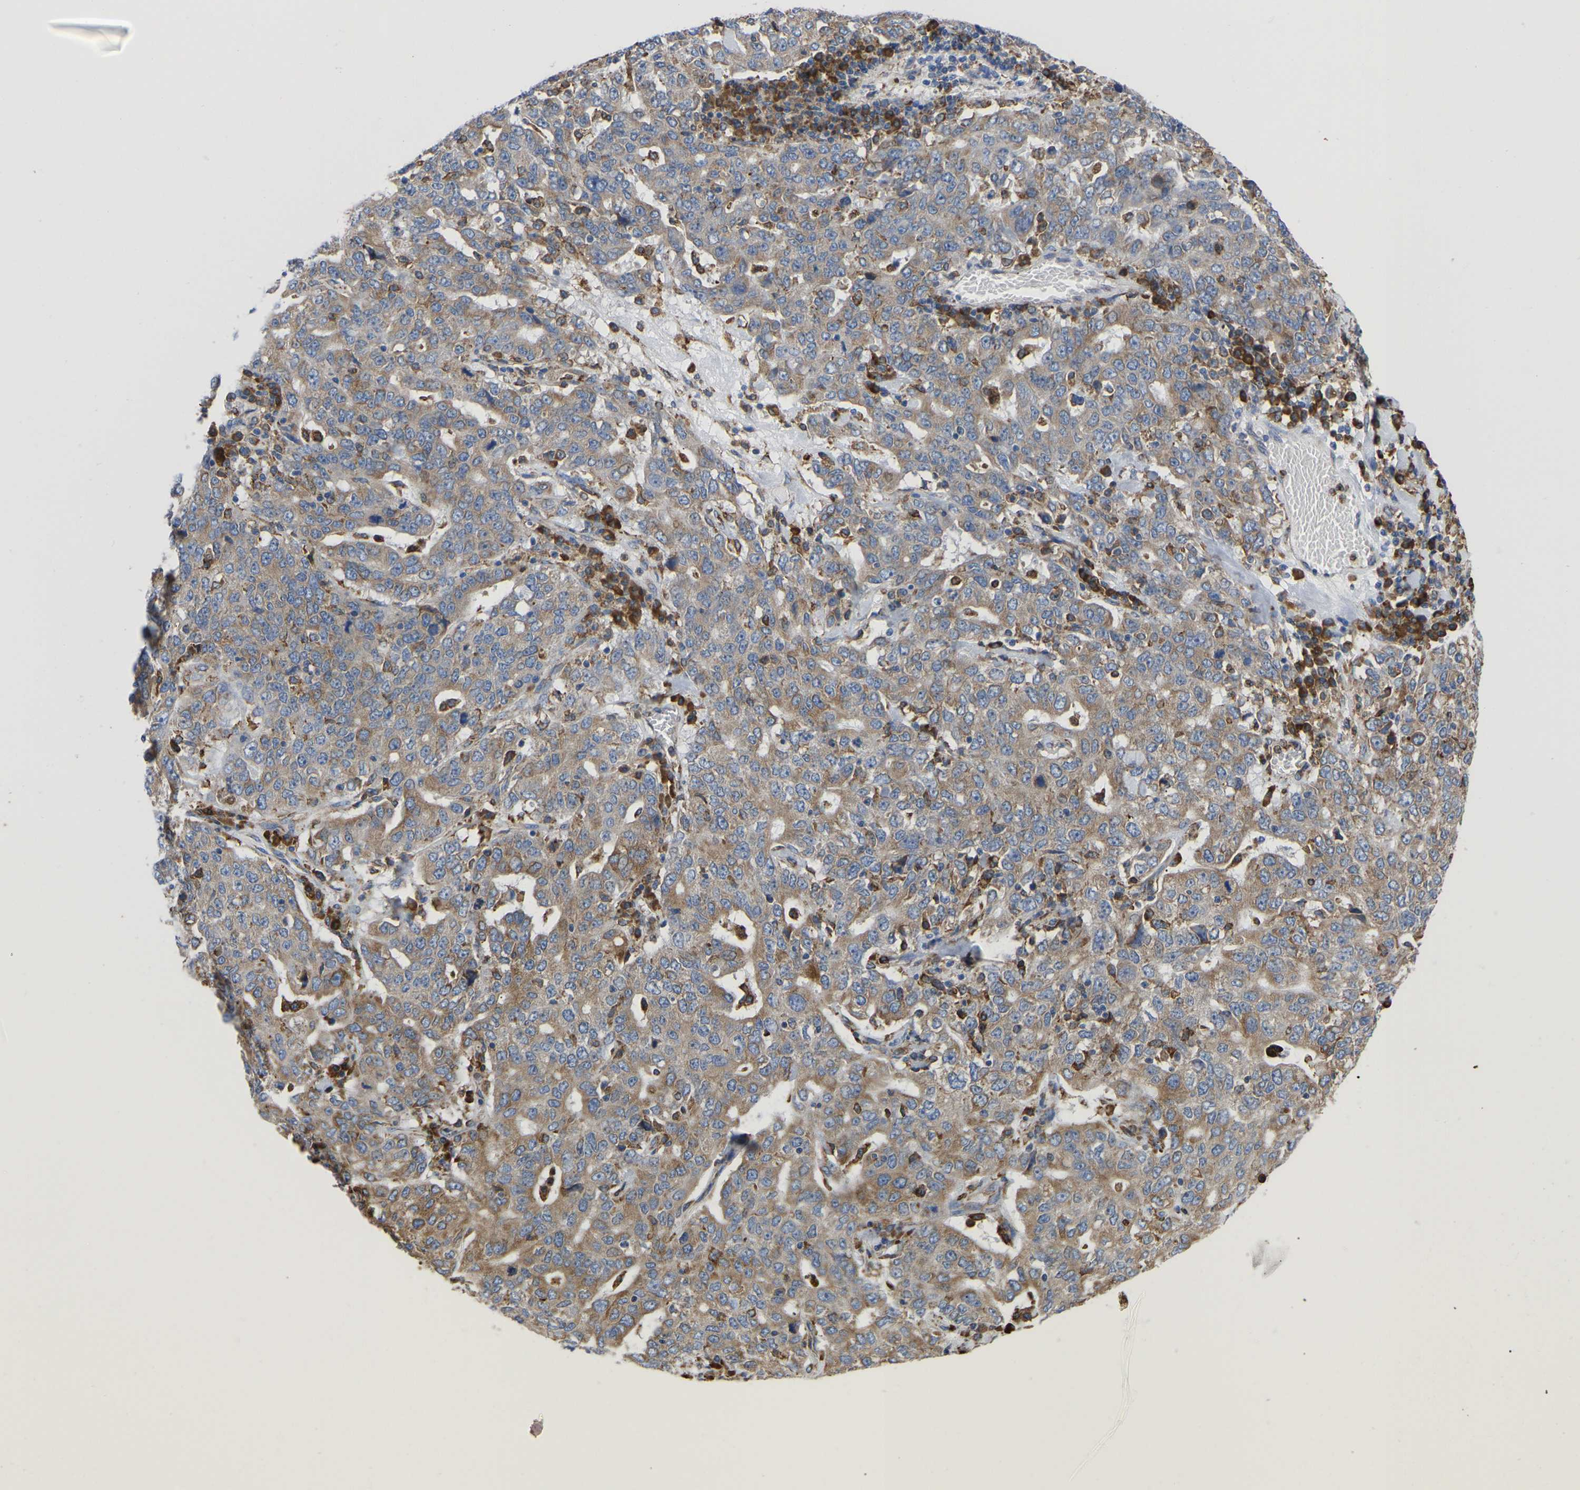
{"staining": {"intensity": "moderate", "quantity": "25%-75%", "location": "cytoplasmic/membranous"}, "tissue": "ovarian cancer", "cell_type": "Tumor cells", "image_type": "cancer", "snomed": [{"axis": "morphology", "description": "Carcinoma, endometroid"}, {"axis": "topography", "description": "Ovary"}], "caption": "Ovarian cancer (endometroid carcinoma) stained with DAB immunohistochemistry (IHC) exhibits medium levels of moderate cytoplasmic/membranous staining in about 25%-75% of tumor cells.", "gene": "P4HB", "patient": {"sex": "female", "age": 62}}